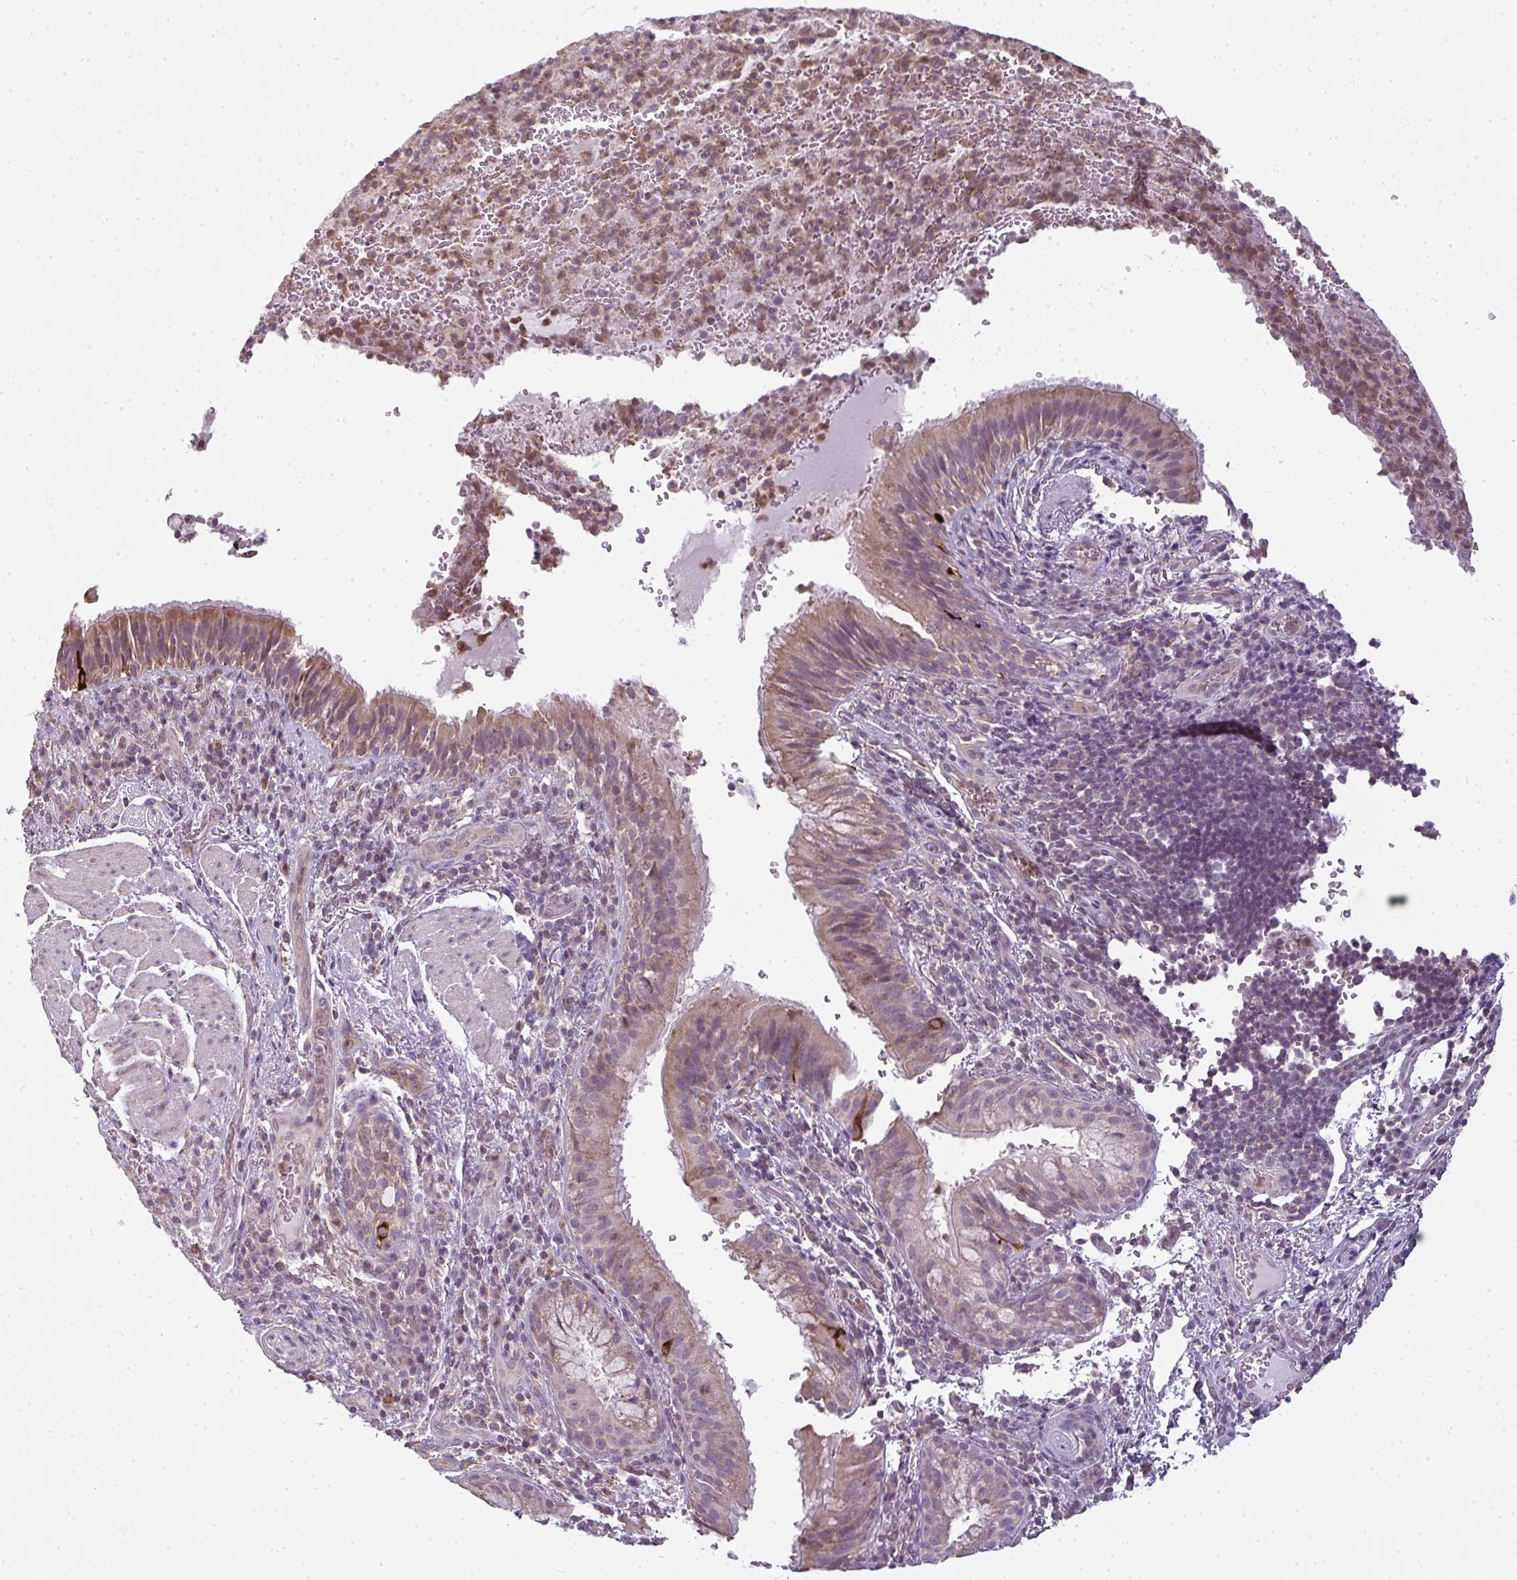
{"staining": {"intensity": "weak", "quantity": "25%-75%", "location": "cytoplasmic/membranous"}, "tissue": "bronchus", "cell_type": "Respiratory epithelial cells", "image_type": "normal", "snomed": [{"axis": "morphology", "description": "Normal tissue, NOS"}, {"axis": "topography", "description": "Cartilage tissue"}, {"axis": "topography", "description": "Bronchus"}], "caption": "This photomicrograph reveals normal bronchus stained with immunohistochemistry (IHC) to label a protein in brown. The cytoplasmic/membranous of respiratory epithelial cells show weak positivity for the protein. Nuclei are counter-stained blue.", "gene": "CXCR1", "patient": {"sex": "male", "age": 56}}